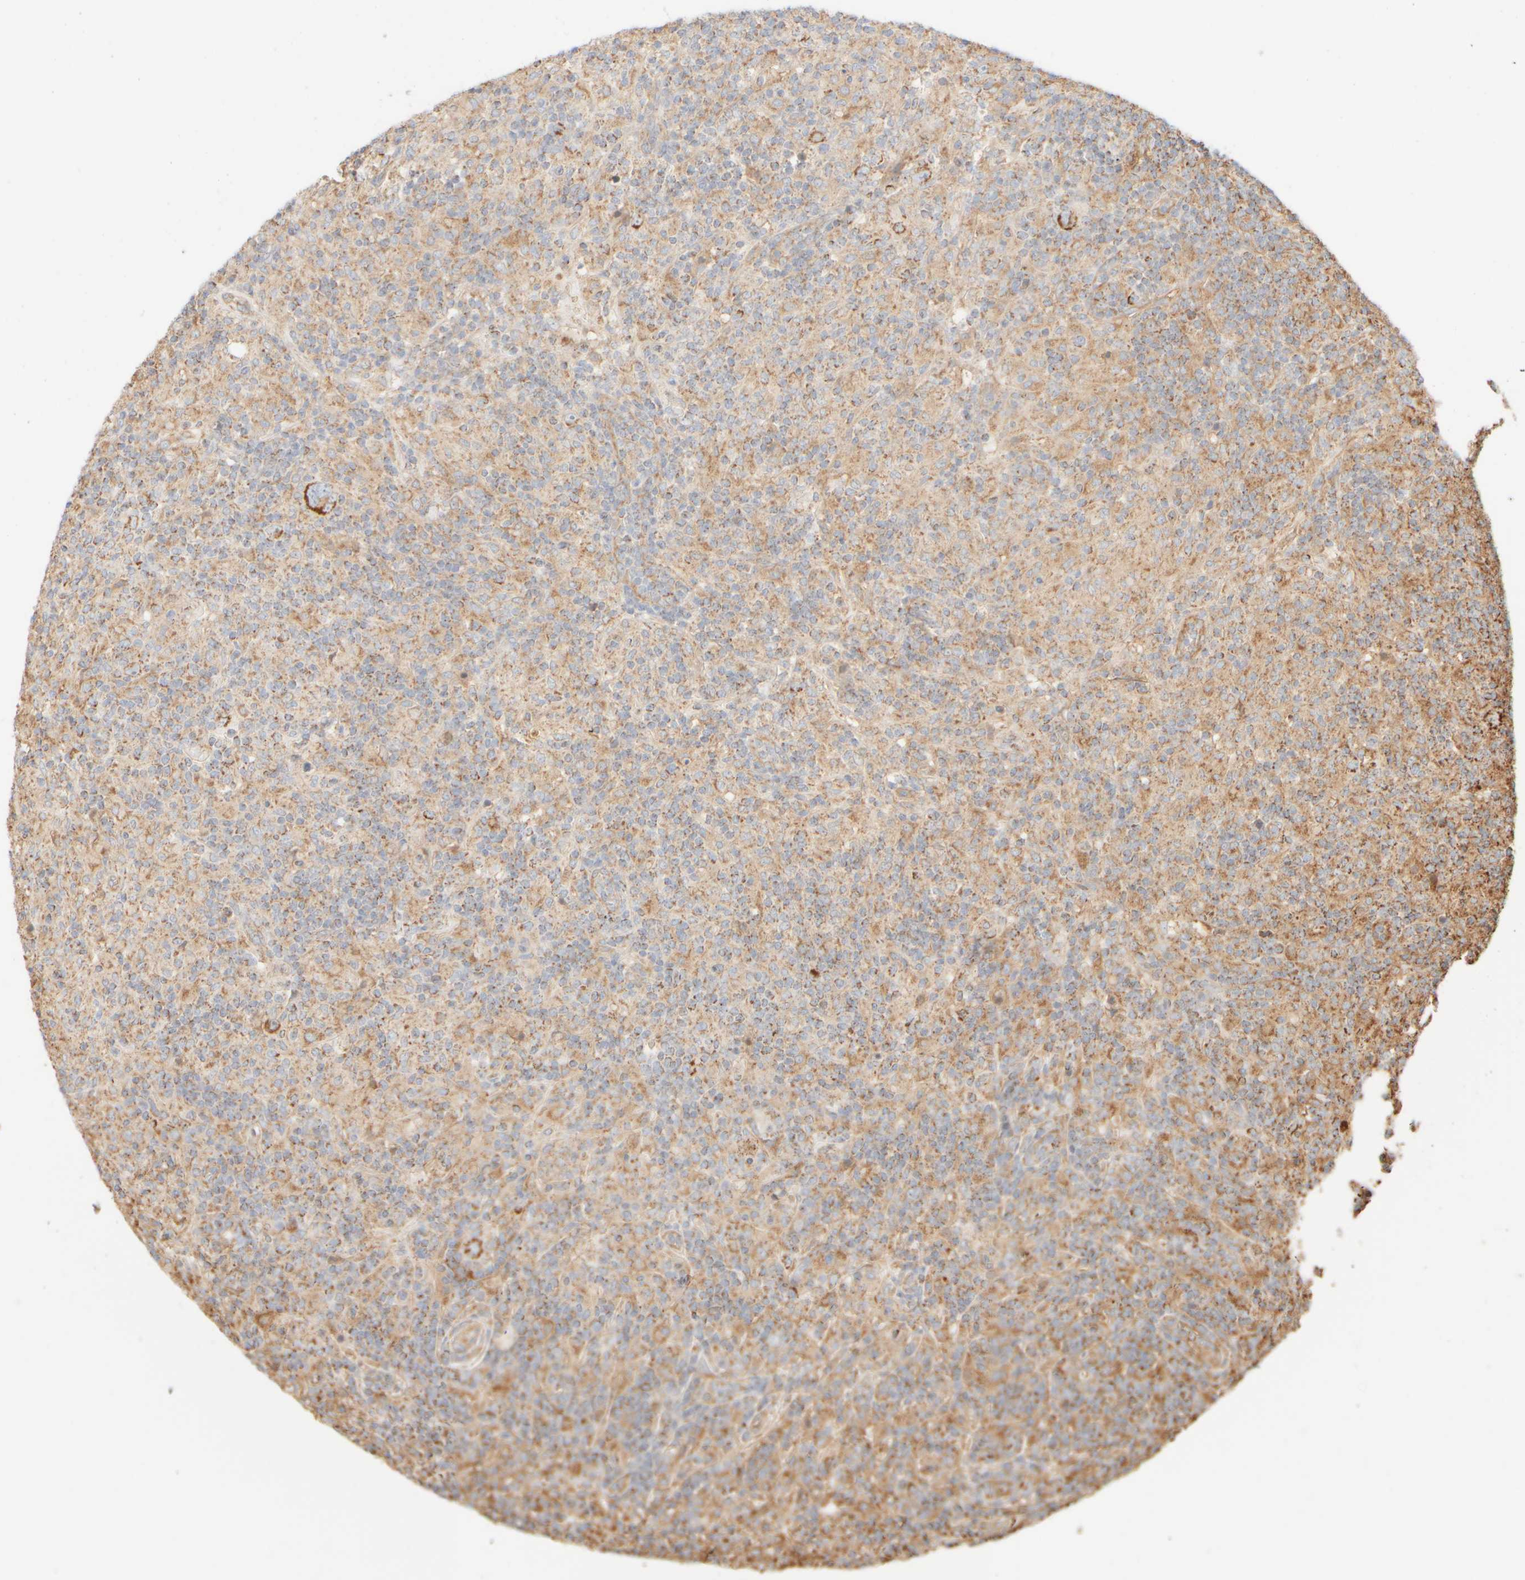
{"staining": {"intensity": "moderate", "quantity": ">75%", "location": "cytoplasmic/membranous"}, "tissue": "lymphoma", "cell_type": "Tumor cells", "image_type": "cancer", "snomed": [{"axis": "morphology", "description": "Hodgkin's disease, NOS"}, {"axis": "topography", "description": "Lymph node"}], "caption": "A micrograph showing moderate cytoplasmic/membranous expression in approximately >75% of tumor cells in Hodgkin's disease, as visualized by brown immunohistochemical staining.", "gene": "APBB2", "patient": {"sex": "male", "age": 70}}